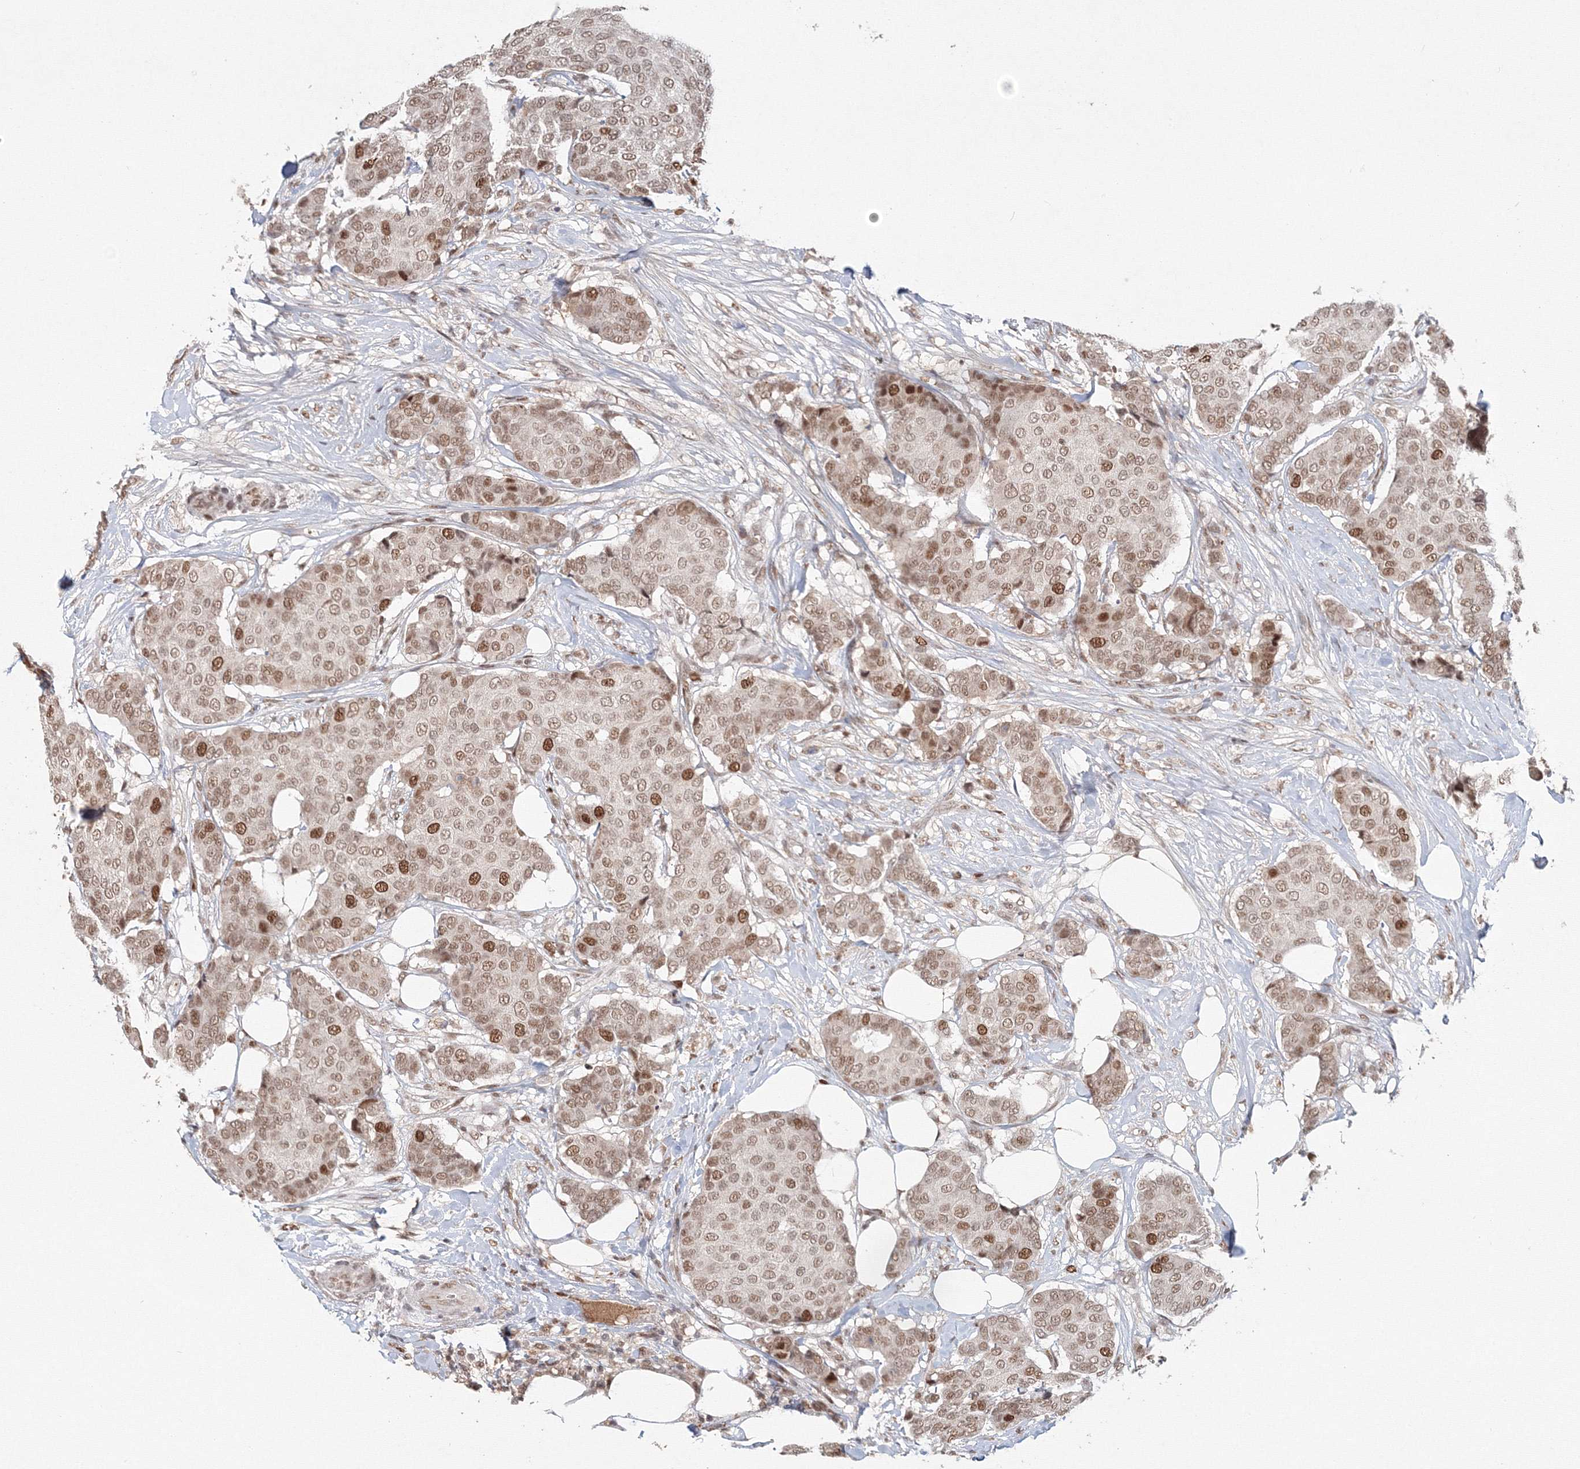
{"staining": {"intensity": "moderate", "quantity": ">75%", "location": "nuclear"}, "tissue": "breast cancer", "cell_type": "Tumor cells", "image_type": "cancer", "snomed": [{"axis": "morphology", "description": "Duct carcinoma"}, {"axis": "topography", "description": "Breast"}], "caption": "IHC micrograph of breast cancer stained for a protein (brown), which demonstrates medium levels of moderate nuclear positivity in about >75% of tumor cells.", "gene": "IWS1", "patient": {"sex": "female", "age": 75}}